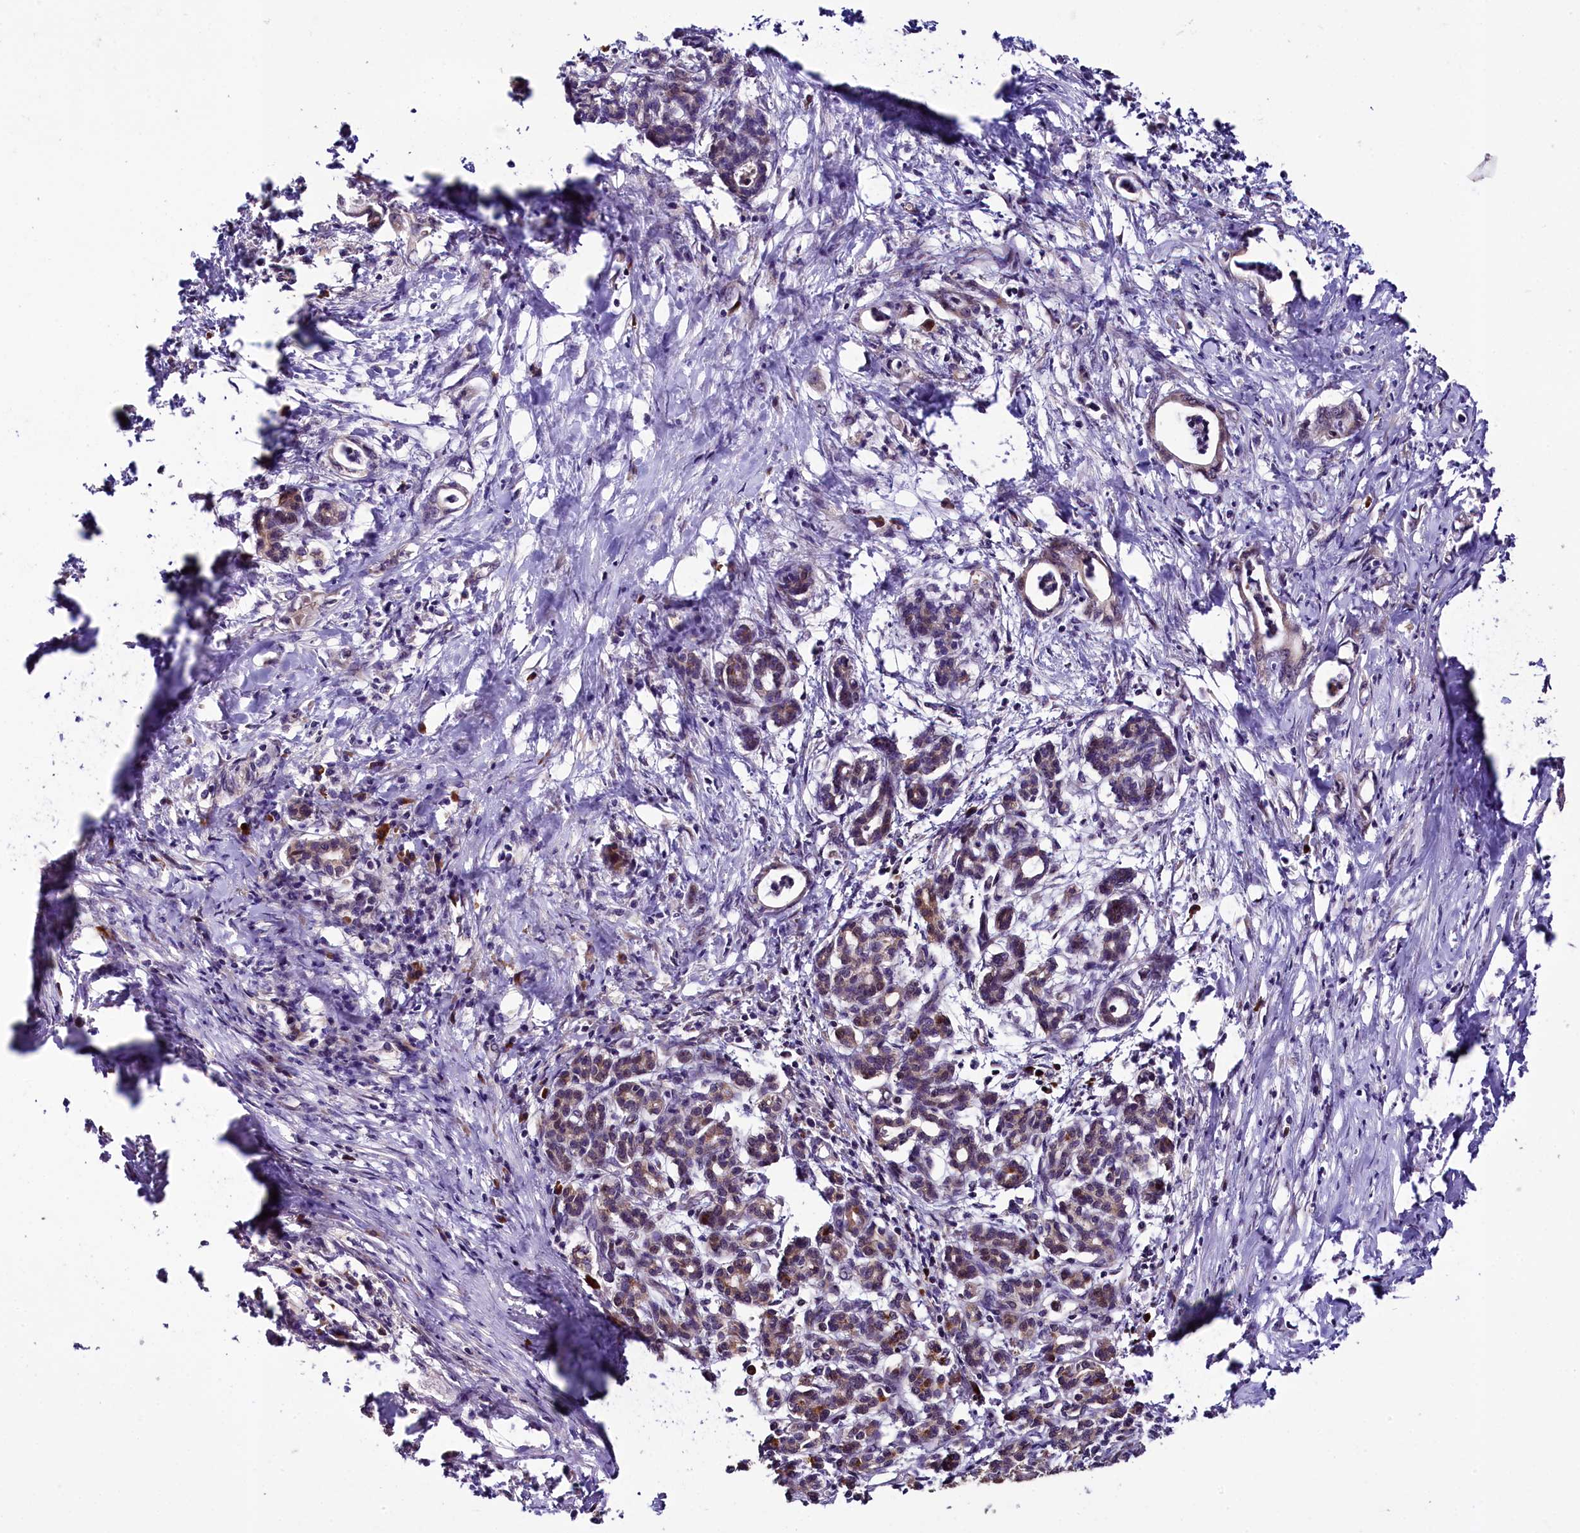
{"staining": {"intensity": "moderate", "quantity": "<25%", "location": "cytoplasmic/membranous"}, "tissue": "pancreatic cancer", "cell_type": "Tumor cells", "image_type": "cancer", "snomed": [{"axis": "morphology", "description": "Adenocarcinoma, NOS"}, {"axis": "topography", "description": "Pancreas"}], "caption": "Moderate cytoplasmic/membranous protein positivity is seen in approximately <25% of tumor cells in pancreatic cancer (adenocarcinoma).", "gene": "RPUSD2", "patient": {"sex": "female", "age": 55}}